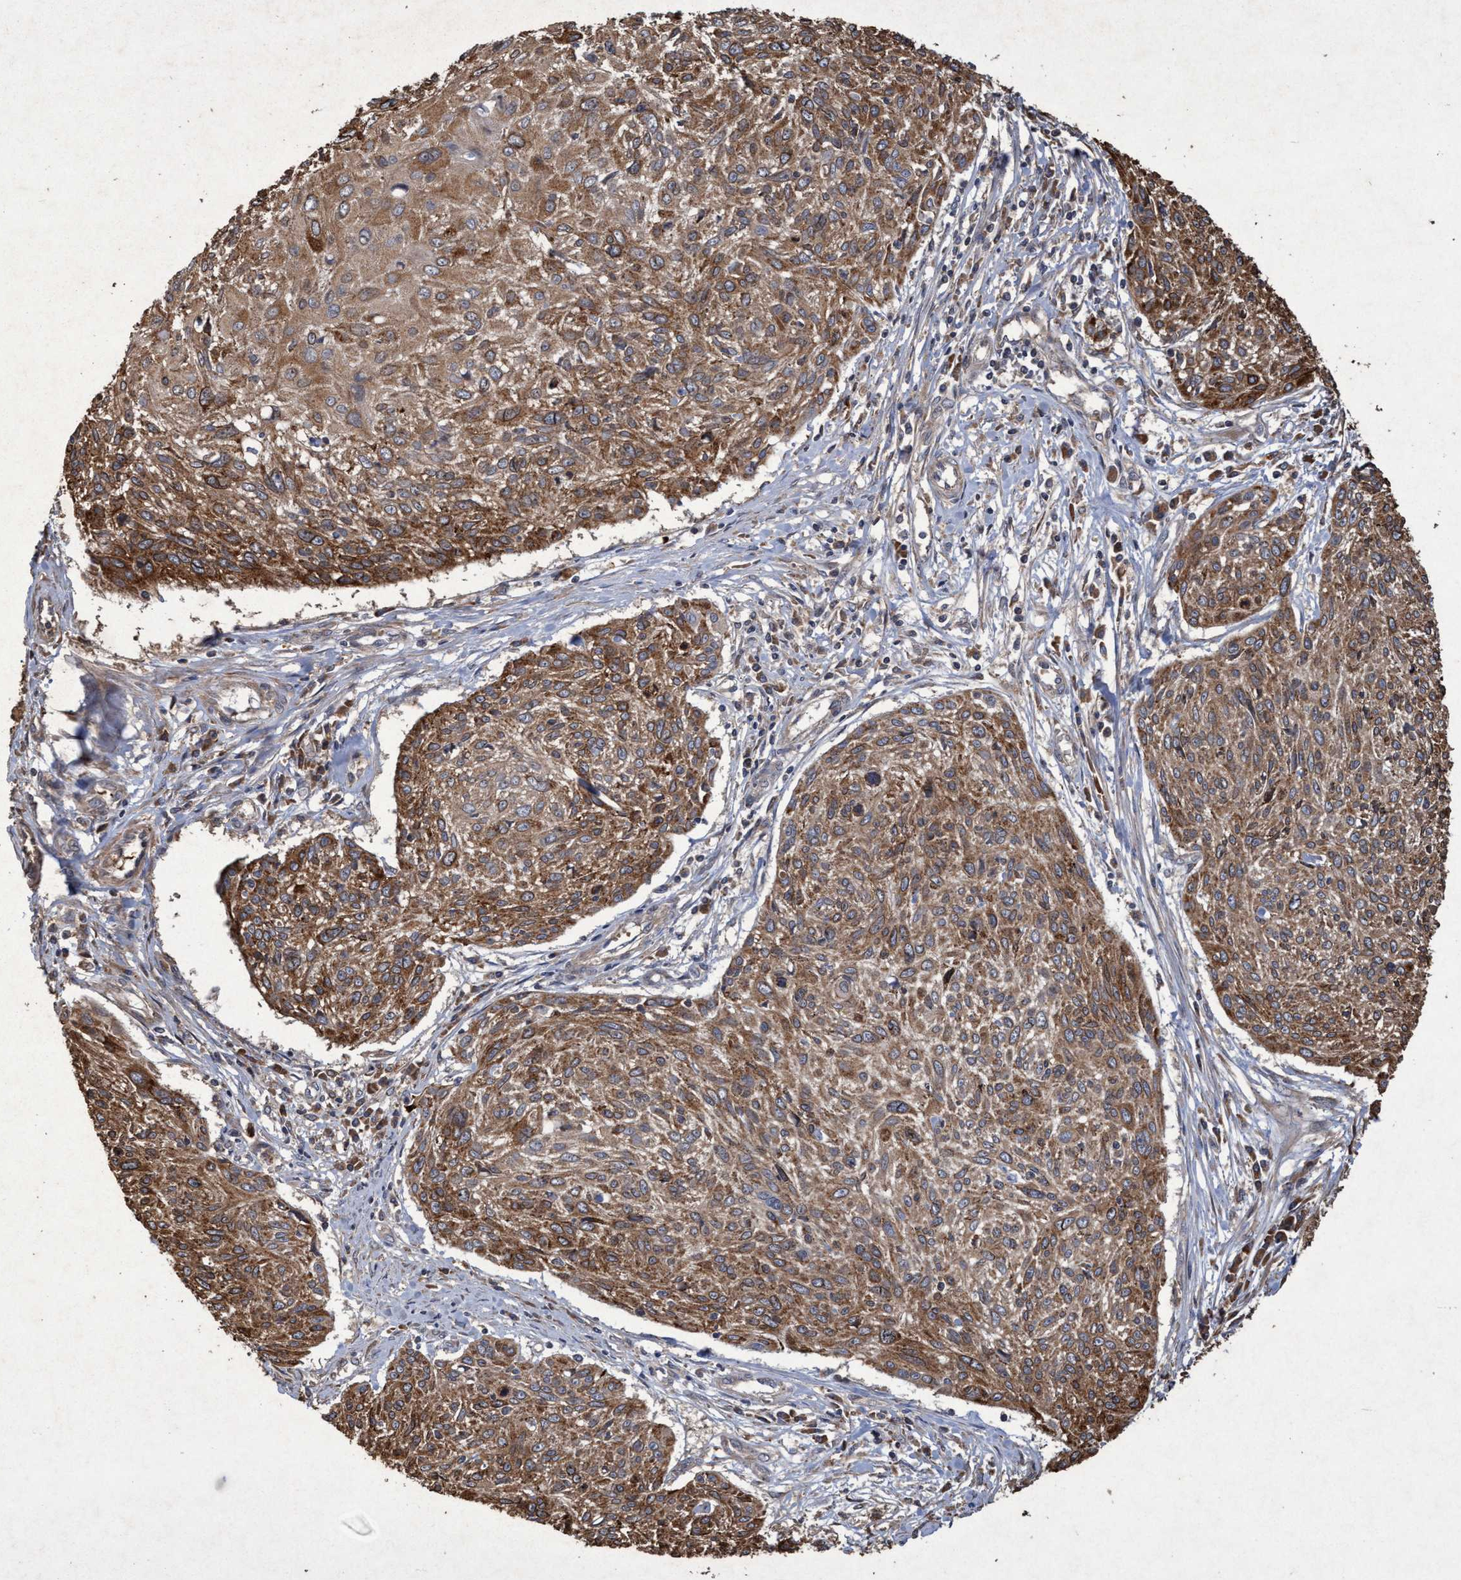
{"staining": {"intensity": "moderate", "quantity": ">75%", "location": "cytoplasmic/membranous"}, "tissue": "cervical cancer", "cell_type": "Tumor cells", "image_type": "cancer", "snomed": [{"axis": "morphology", "description": "Squamous cell carcinoma, NOS"}, {"axis": "topography", "description": "Cervix"}], "caption": "The image displays staining of cervical cancer, revealing moderate cytoplasmic/membranous protein expression (brown color) within tumor cells.", "gene": "CHMP6", "patient": {"sex": "female", "age": 51}}